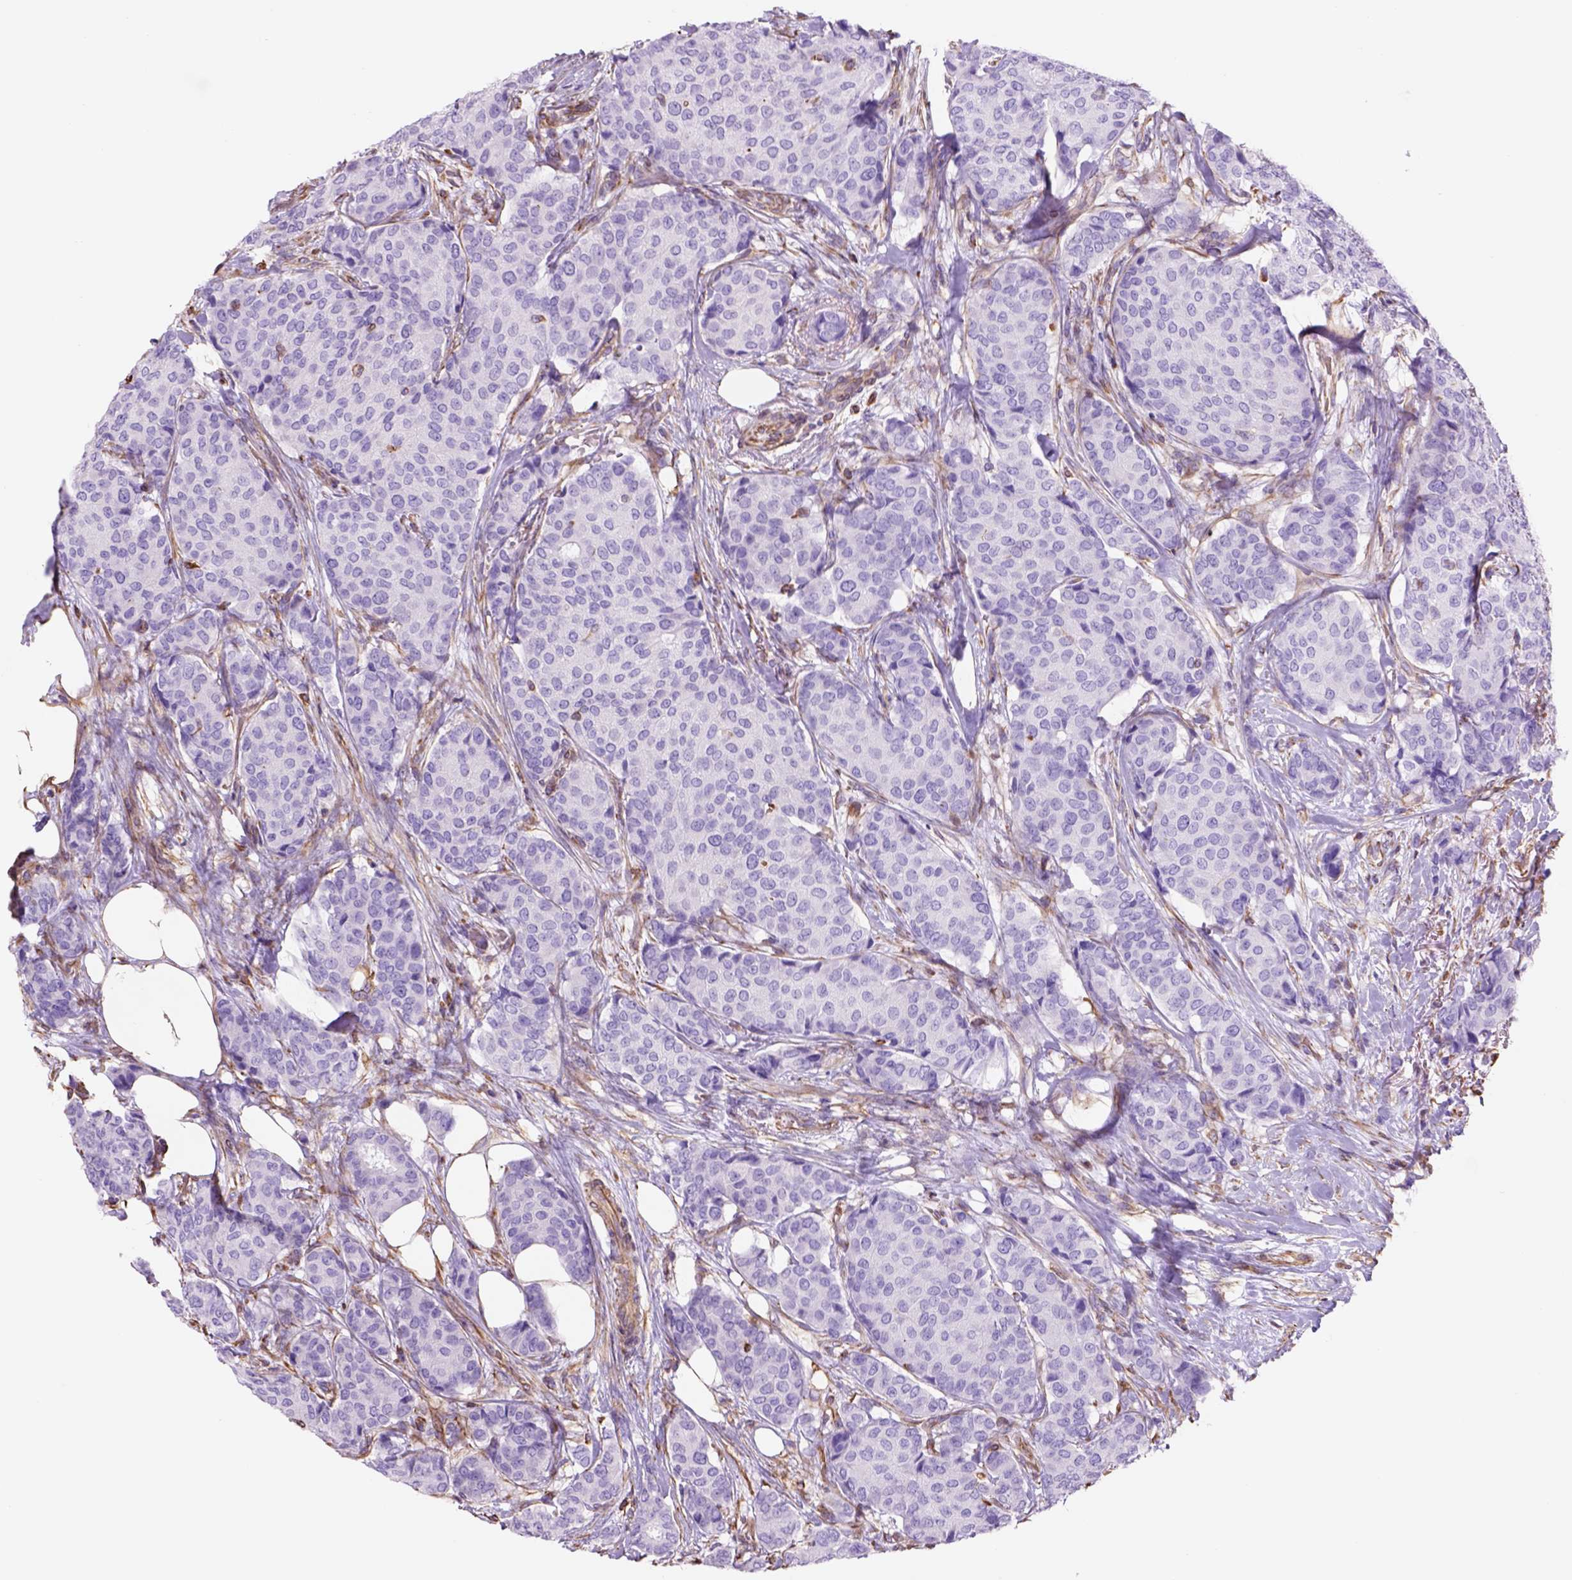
{"staining": {"intensity": "negative", "quantity": "none", "location": "none"}, "tissue": "breast cancer", "cell_type": "Tumor cells", "image_type": "cancer", "snomed": [{"axis": "morphology", "description": "Duct carcinoma"}, {"axis": "topography", "description": "Breast"}], "caption": "Human breast cancer stained for a protein using immunohistochemistry (IHC) exhibits no staining in tumor cells.", "gene": "ZZZ3", "patient": {"sex": "female", "age": 75}}